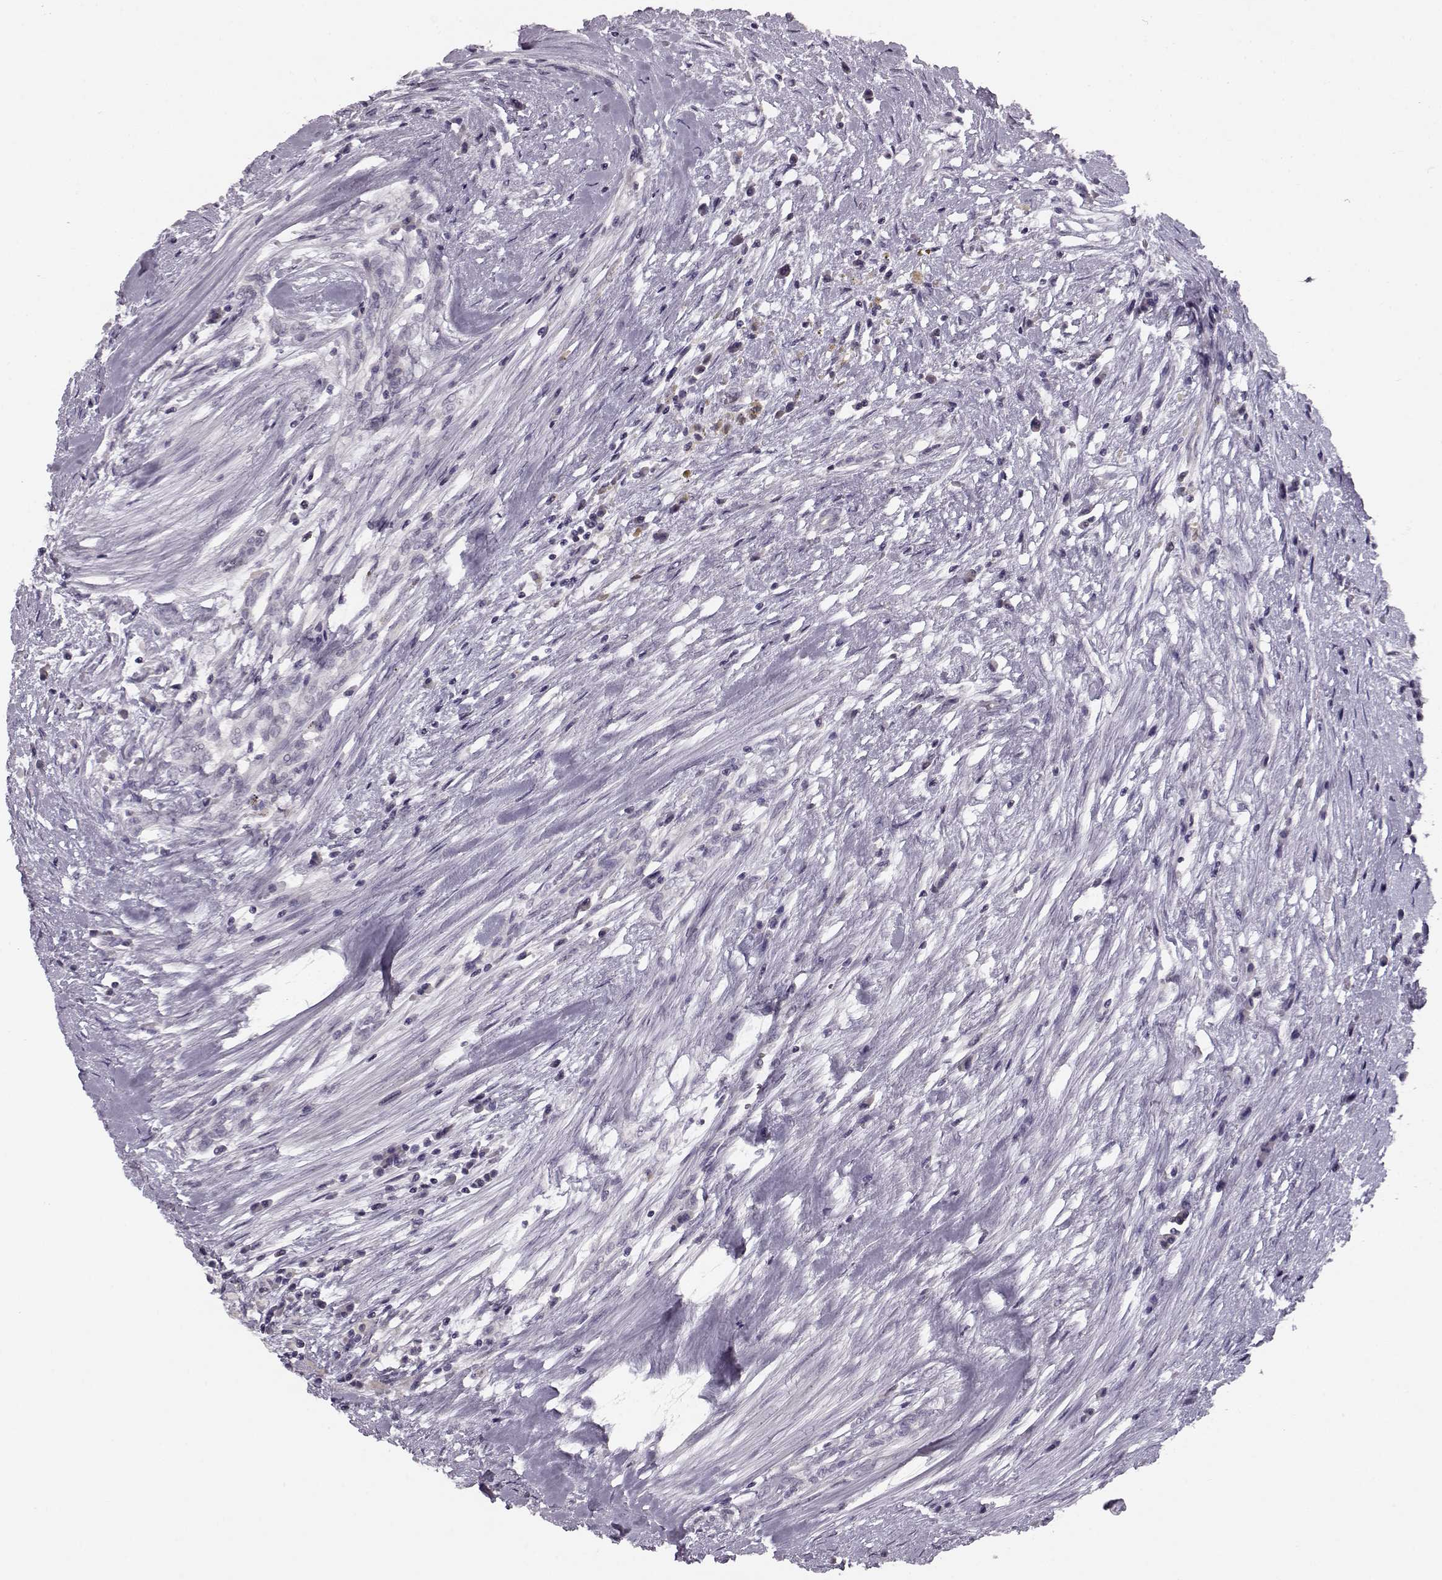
{"staining": {"intensity": "negative", "quantity": "none", "location": "none"}, "tissue": "testis cancer", "cell_type": "Tumor cells", "image_type": "cancer", "snomed": [{"axis": "morphology", "description": "Carcinoma, Embryonal, NOS"}, {"axis": "topography", "description": "Testis"}], "caption": "The IHC photomicrograph has no significant expression in tumor cells of embryonal carcinoma (testis) tissue.", "gene": "RP1L1", "patient": {"sex": "male", "age": 37}}